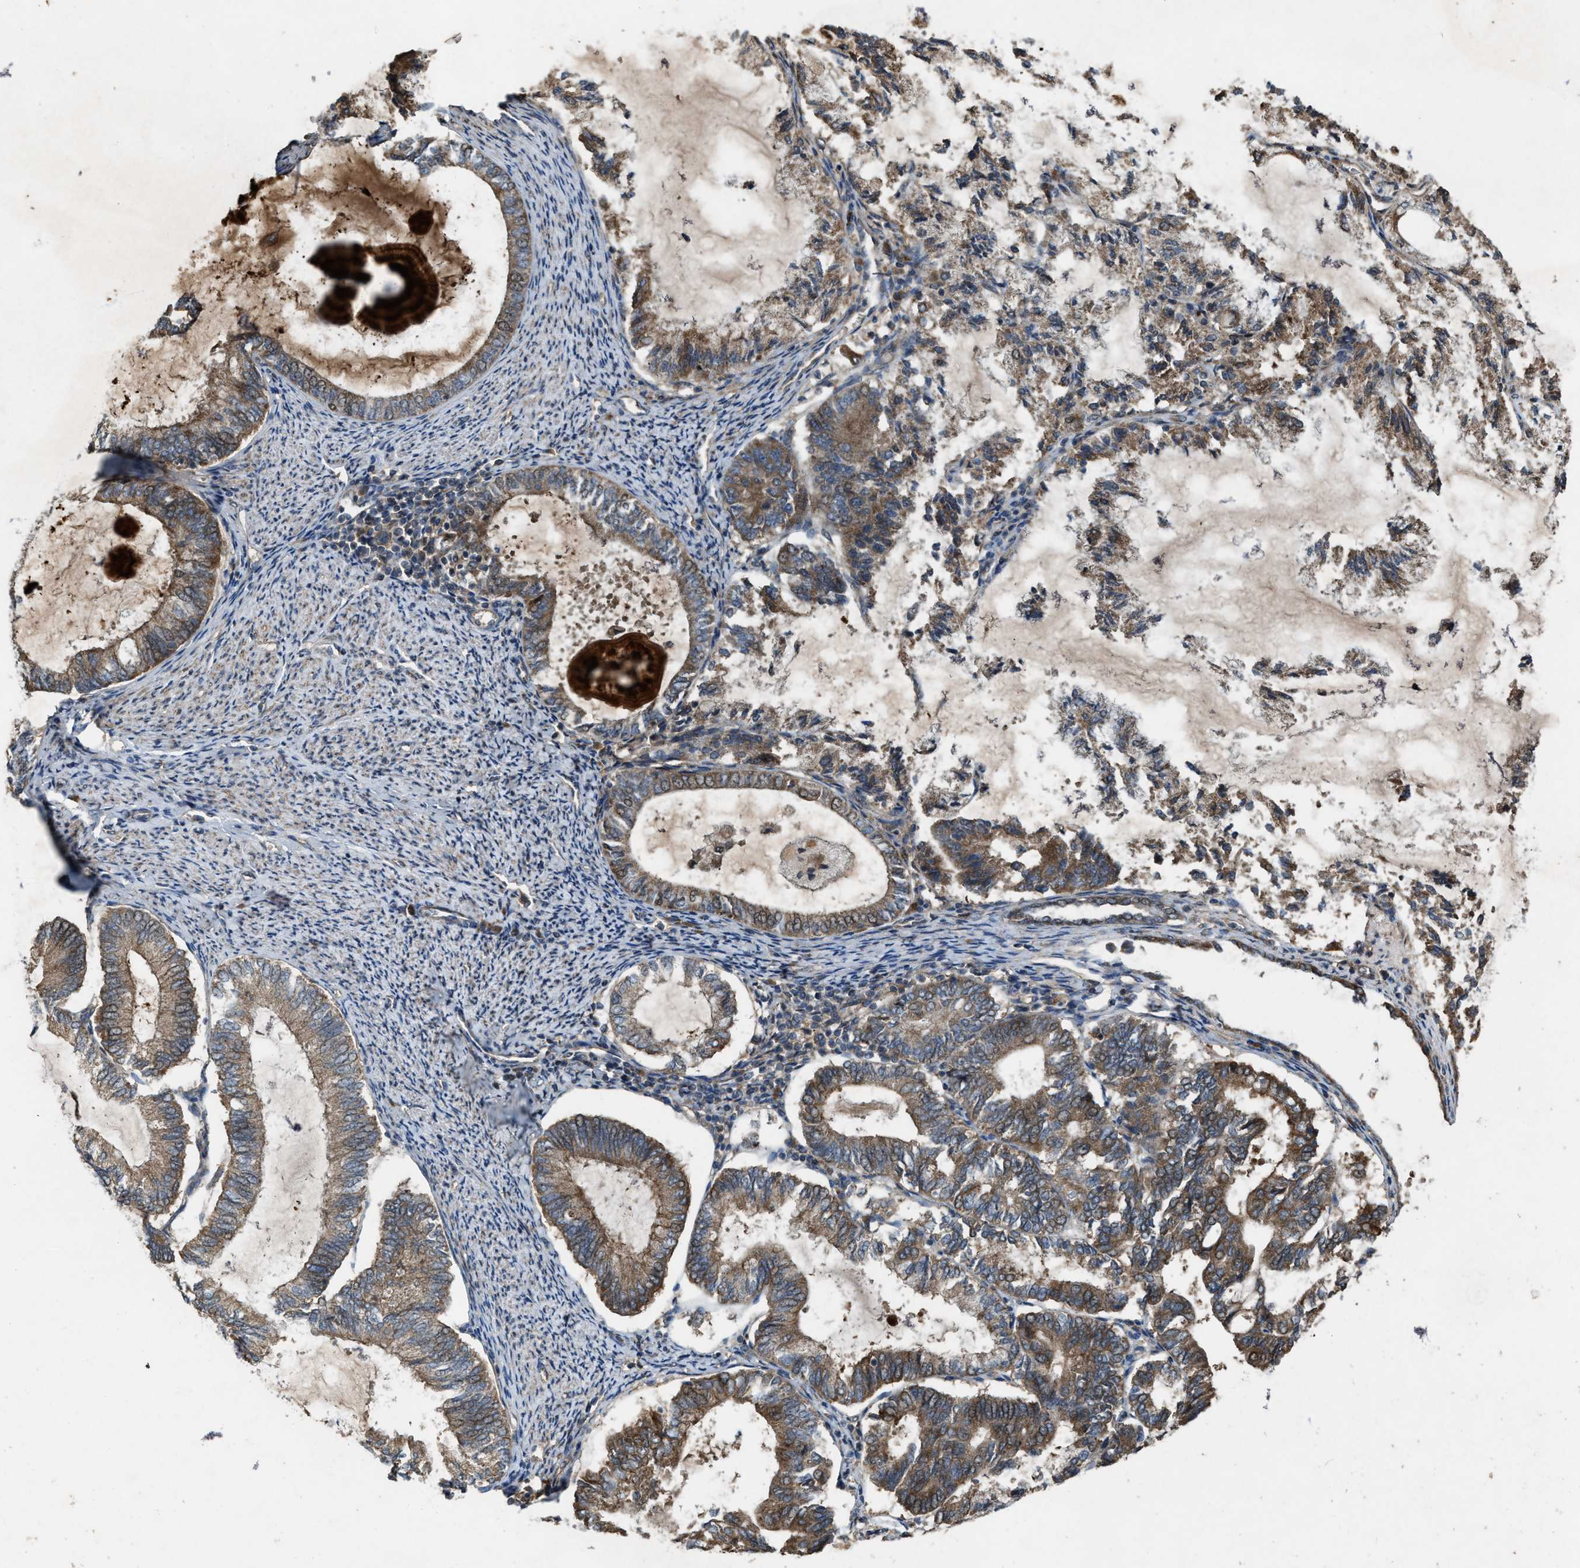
{"staining": {"intensity": "moderate", "quantity": ">75%", "location": "cytoplasmic/membranous"}, "tissue": "endometrial cancer", "cell_type": "Tumor cells", "image_type": "cancer", "snomed": [{"axis": "morphology", "description": "Adenocarcinoma, NOS"}, {"axis": "topography", "description": "Endometrium"}], "caption": "Adenocarcinoma (endometrial) was stained to show a protein in brown. There is medium levels of moderate cytoplasmic/membranous positivity in about >75% of tumor cells.", "gene": "PDP2", "patient": {"sex": "female", "age": 86}}